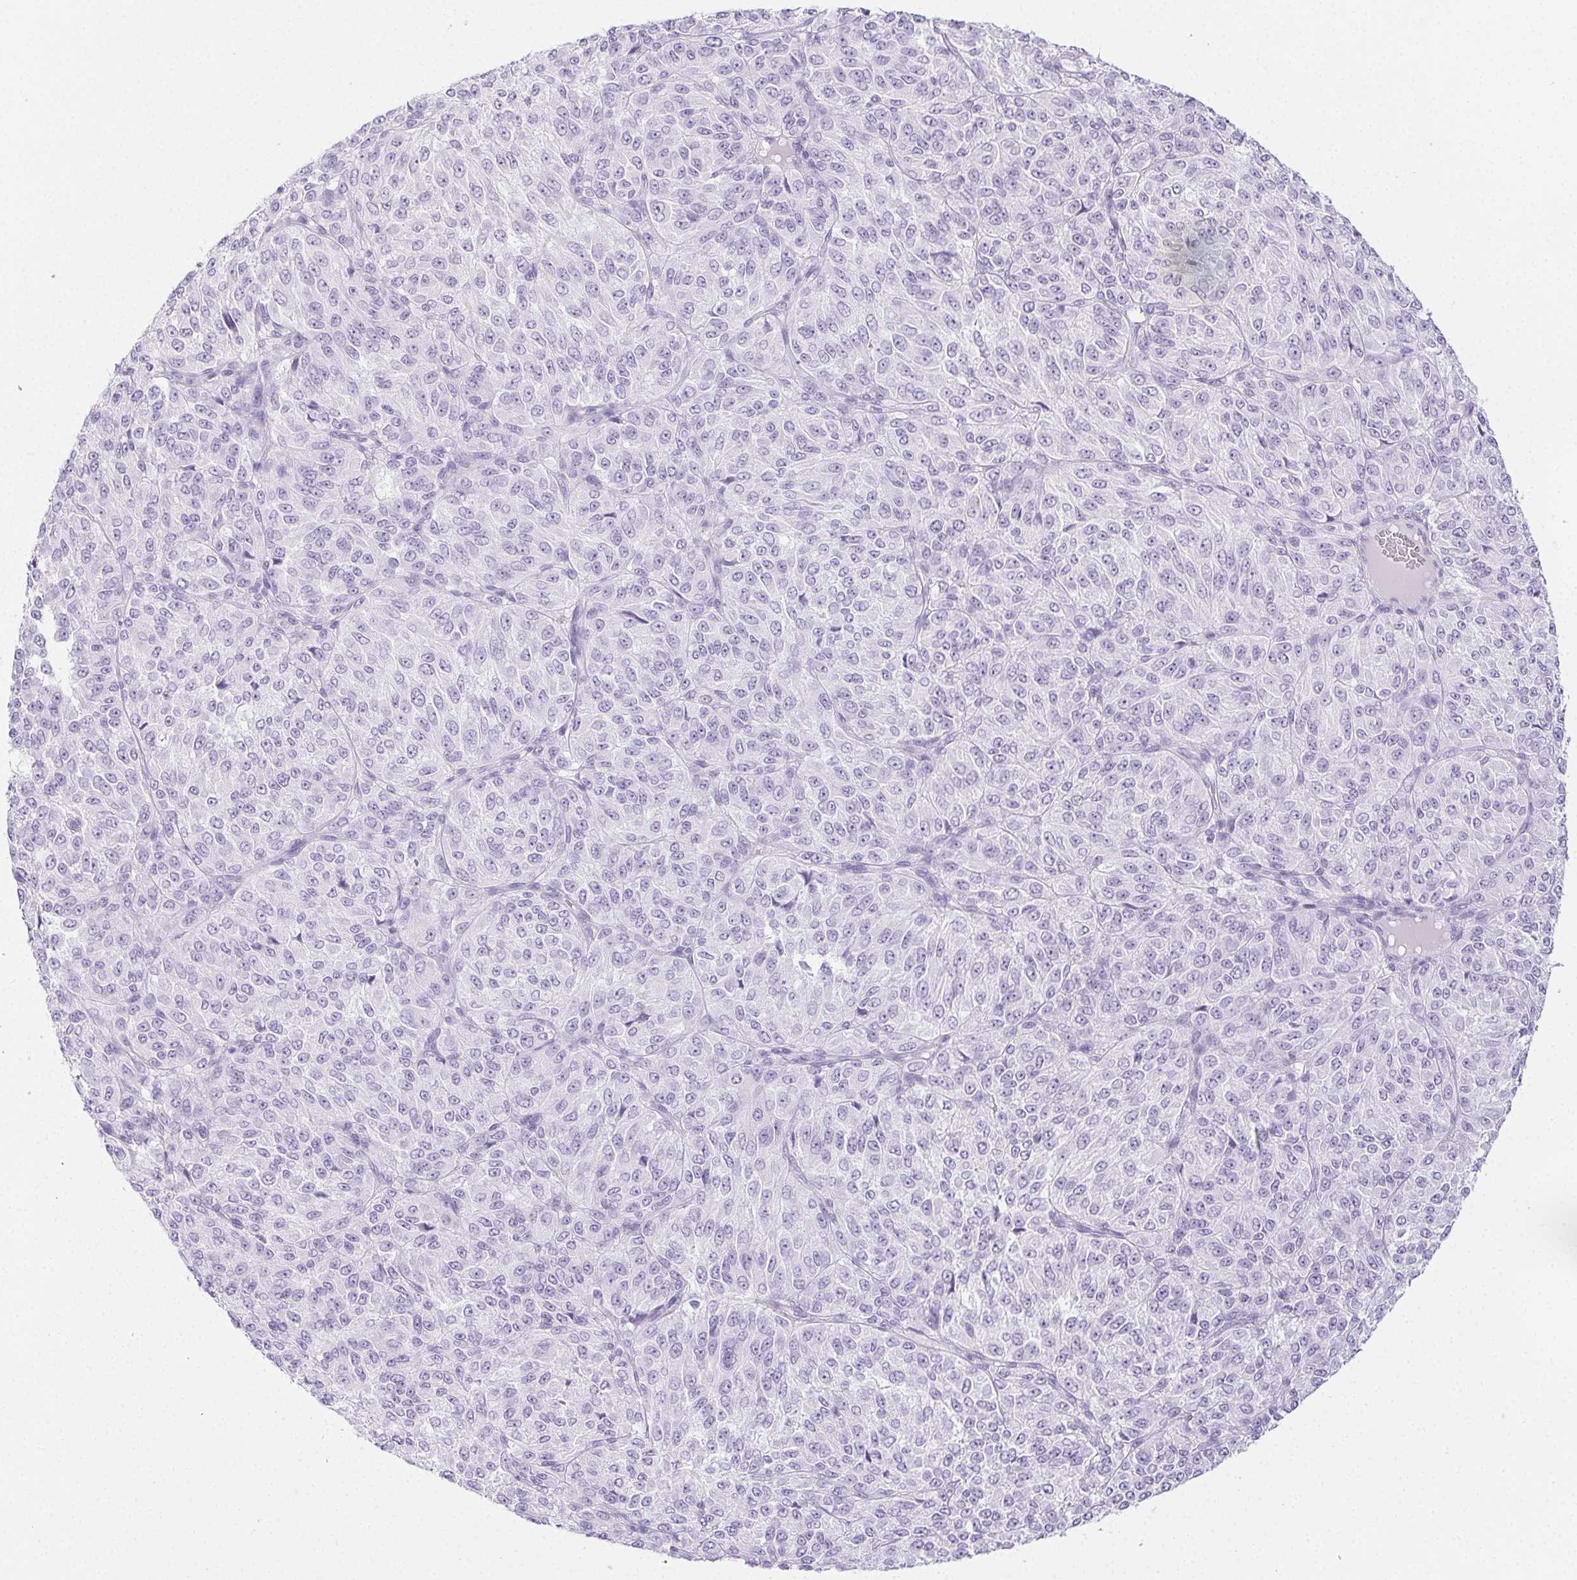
{"staining": {"intensity": "negative", "quantity": "none", "location": "none"}, "tissue": "melanoma", "cell_type": "Tumor cells", "image_type": "cancer", "snomed": [{"axis": "morphology", "description": "Malignant melanoma, Metastatic site"}, {"axis": "topography", "description": "Brain"}], "caption": "Human melanoma stained for a protein using immunohistochemistry (IHC) reveals no staining in tumor cells.", "gene": "PI3", "patient": {"sex": "female", "age": 56}}